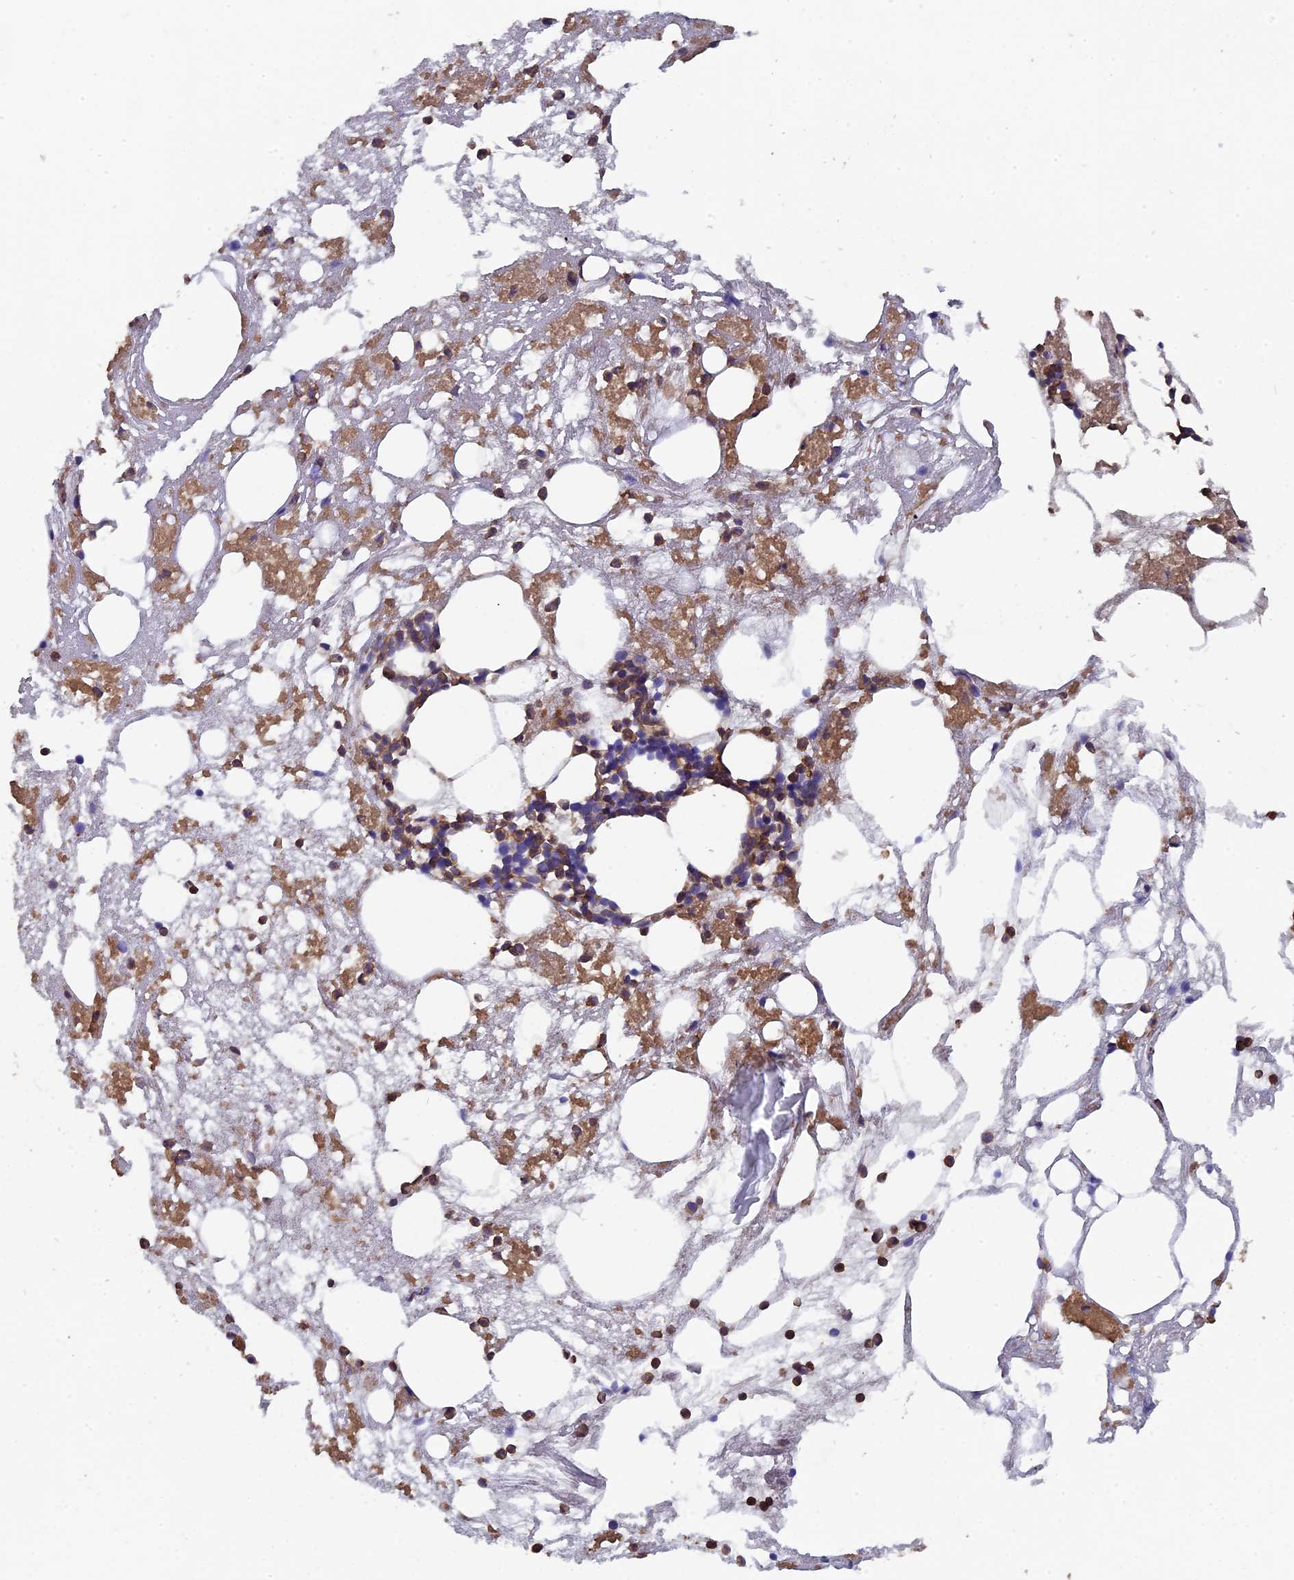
{"staining": {"intensity": "moderate", "quantity": "<25%", "location": "cytoplasmic/membranous"}, "tissue": "bone marrow", "cell_type": "Hematopoietic cells", "image_type": "normal", "snomed": [{"axis": "morphology", "description": "Normal tissue, NOS"}, {"axis": "topography", "description": "Bone marrow"}], "caption": "A brown stain shows moderate cytoplasmic/membranous positivity of a protein in hematopoietic cells of unremarkable bone marrow.", "gene": "CCDC153", "patient": {"sex": "male", "age": 80}}